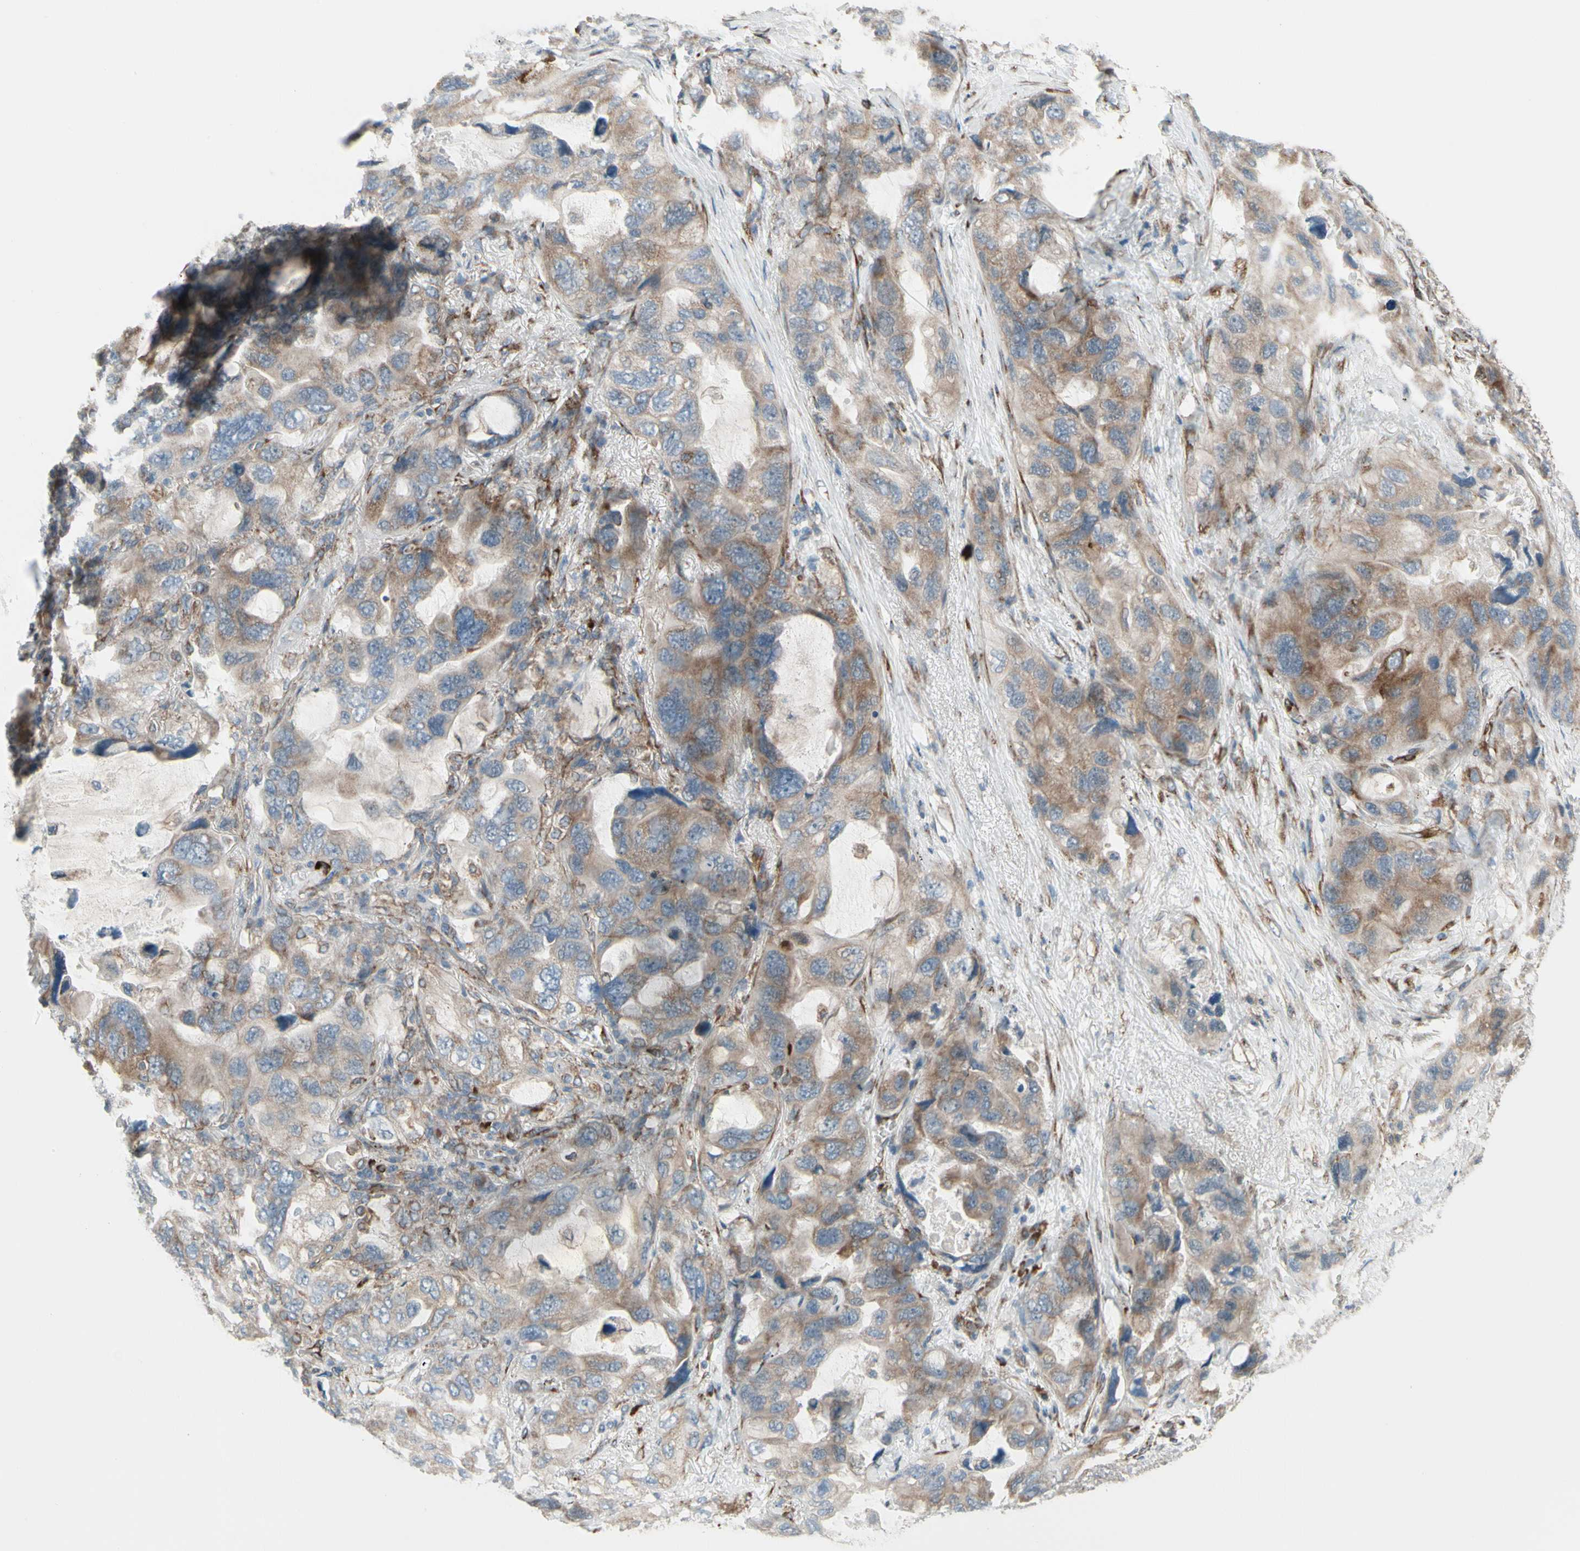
{"staining": {"intensity": "moderate", "quantity": ">75%", "location": "cytoplasmic/membranous"}, "tissue": "lung cancer", "cell_type": "Tumor cells", "image_type": "cancer", "snomed": [{"axis": "morphology", "description": "Squamous cell carcinoma, NOS"}, {"axis": "topography", "description": "Lung"}], "caption": "Immunohistochemistry (IHC) of lung cancer (squamous cell carcinoma) demonstrates medium levels of moderate cytoplasmic/membranous positivity in about >75% of tumor cells. Nuclei are stained in blue.", "gene": "FNDC3A", "patient": {"sex": "female", "age": 73}}